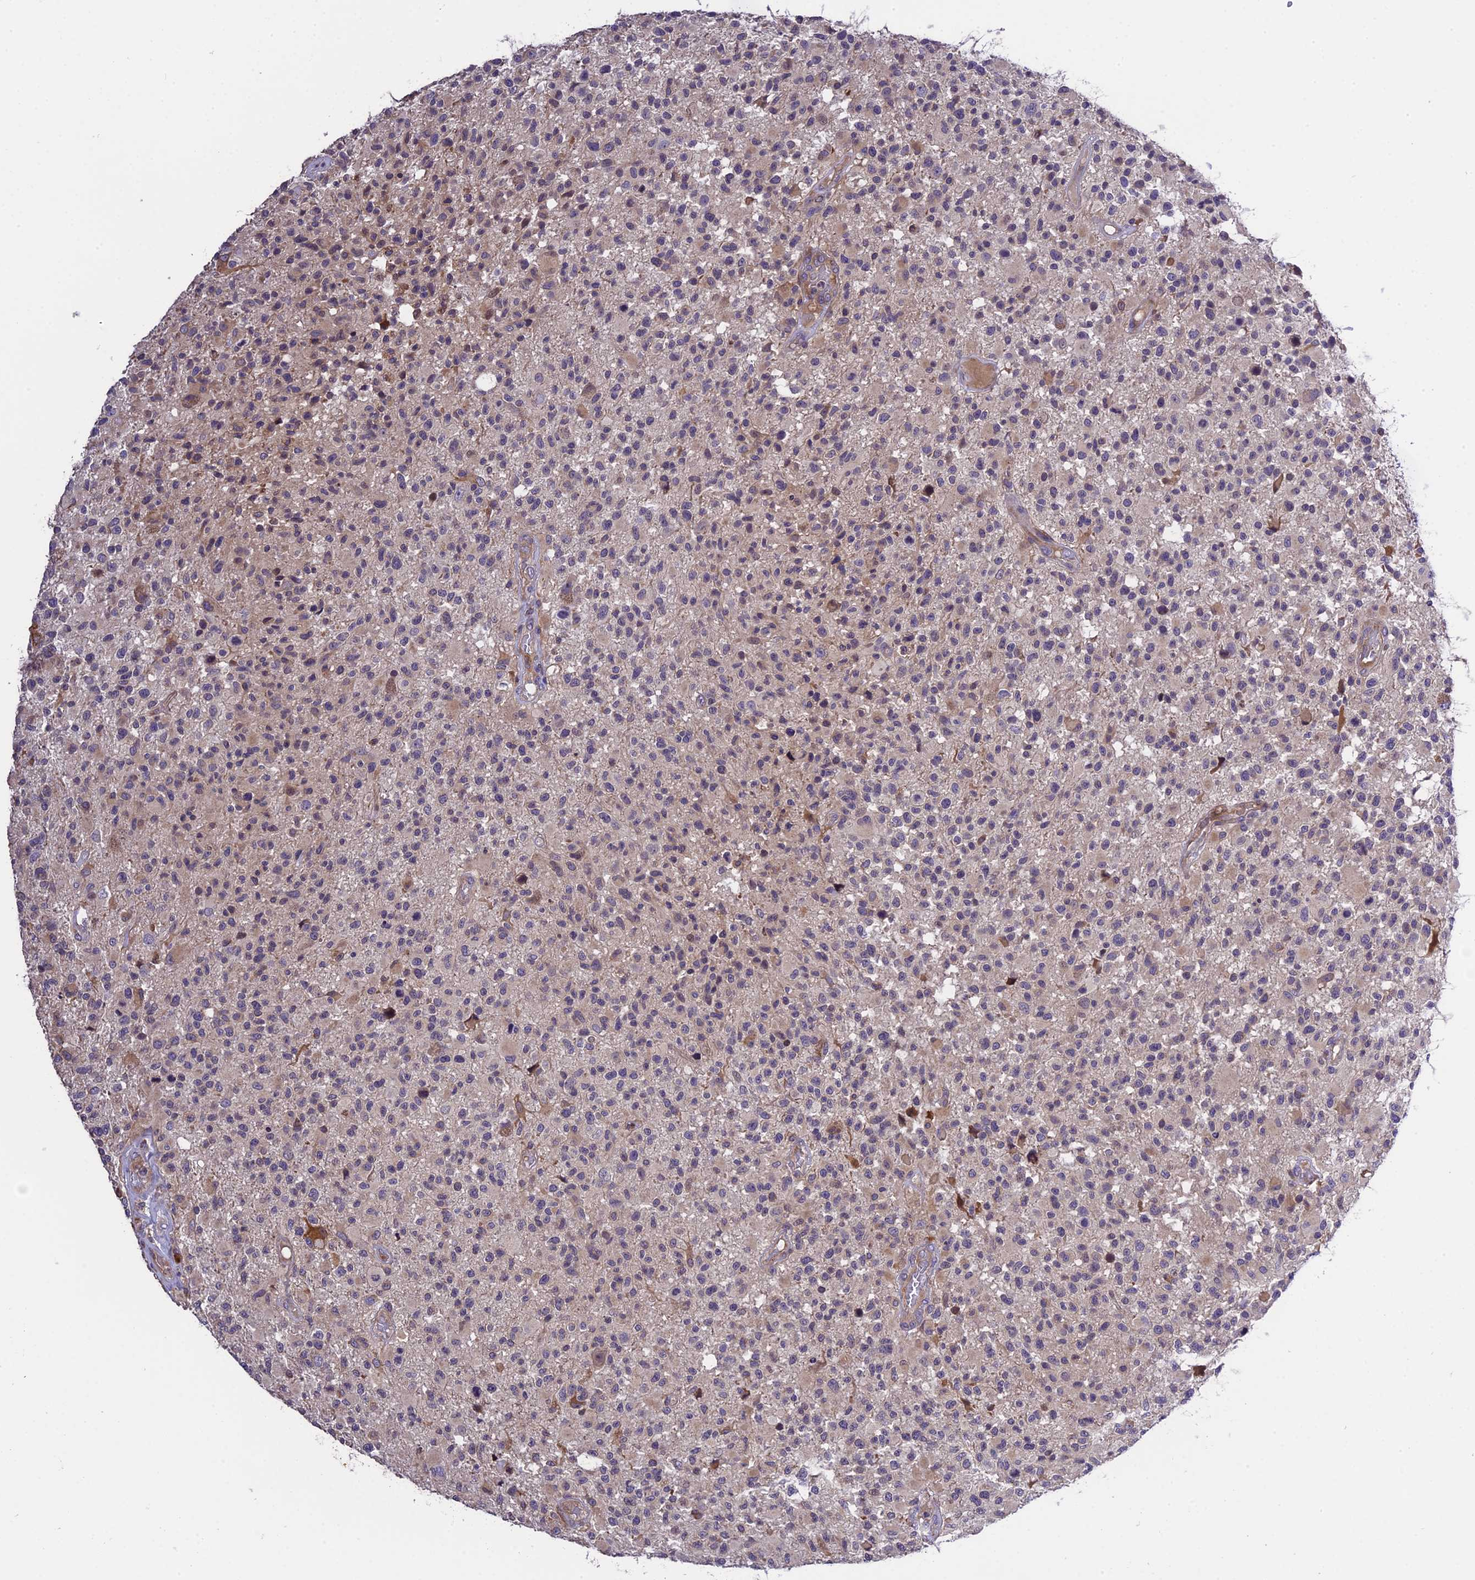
{"staining": {"intensity": "negative", "quantity": "none", "location": "none"}, "tissue": "glioma", "cell_type": "Tumor cells", "image_type": "cancer", "snomed": [{"axis": "morphology", "description": "Glioma, malignant, High grade"}, {"axis": "morphology", "description": "Glioblastoma, NOS"}, {"axis": "topography", "description": "Brain"}], "caption": "Tumor cells are negative for protein expression in human malignant high-grade glioma.", "gene": "ABCC10", "patient": {"sex": "male", "age": 60}}